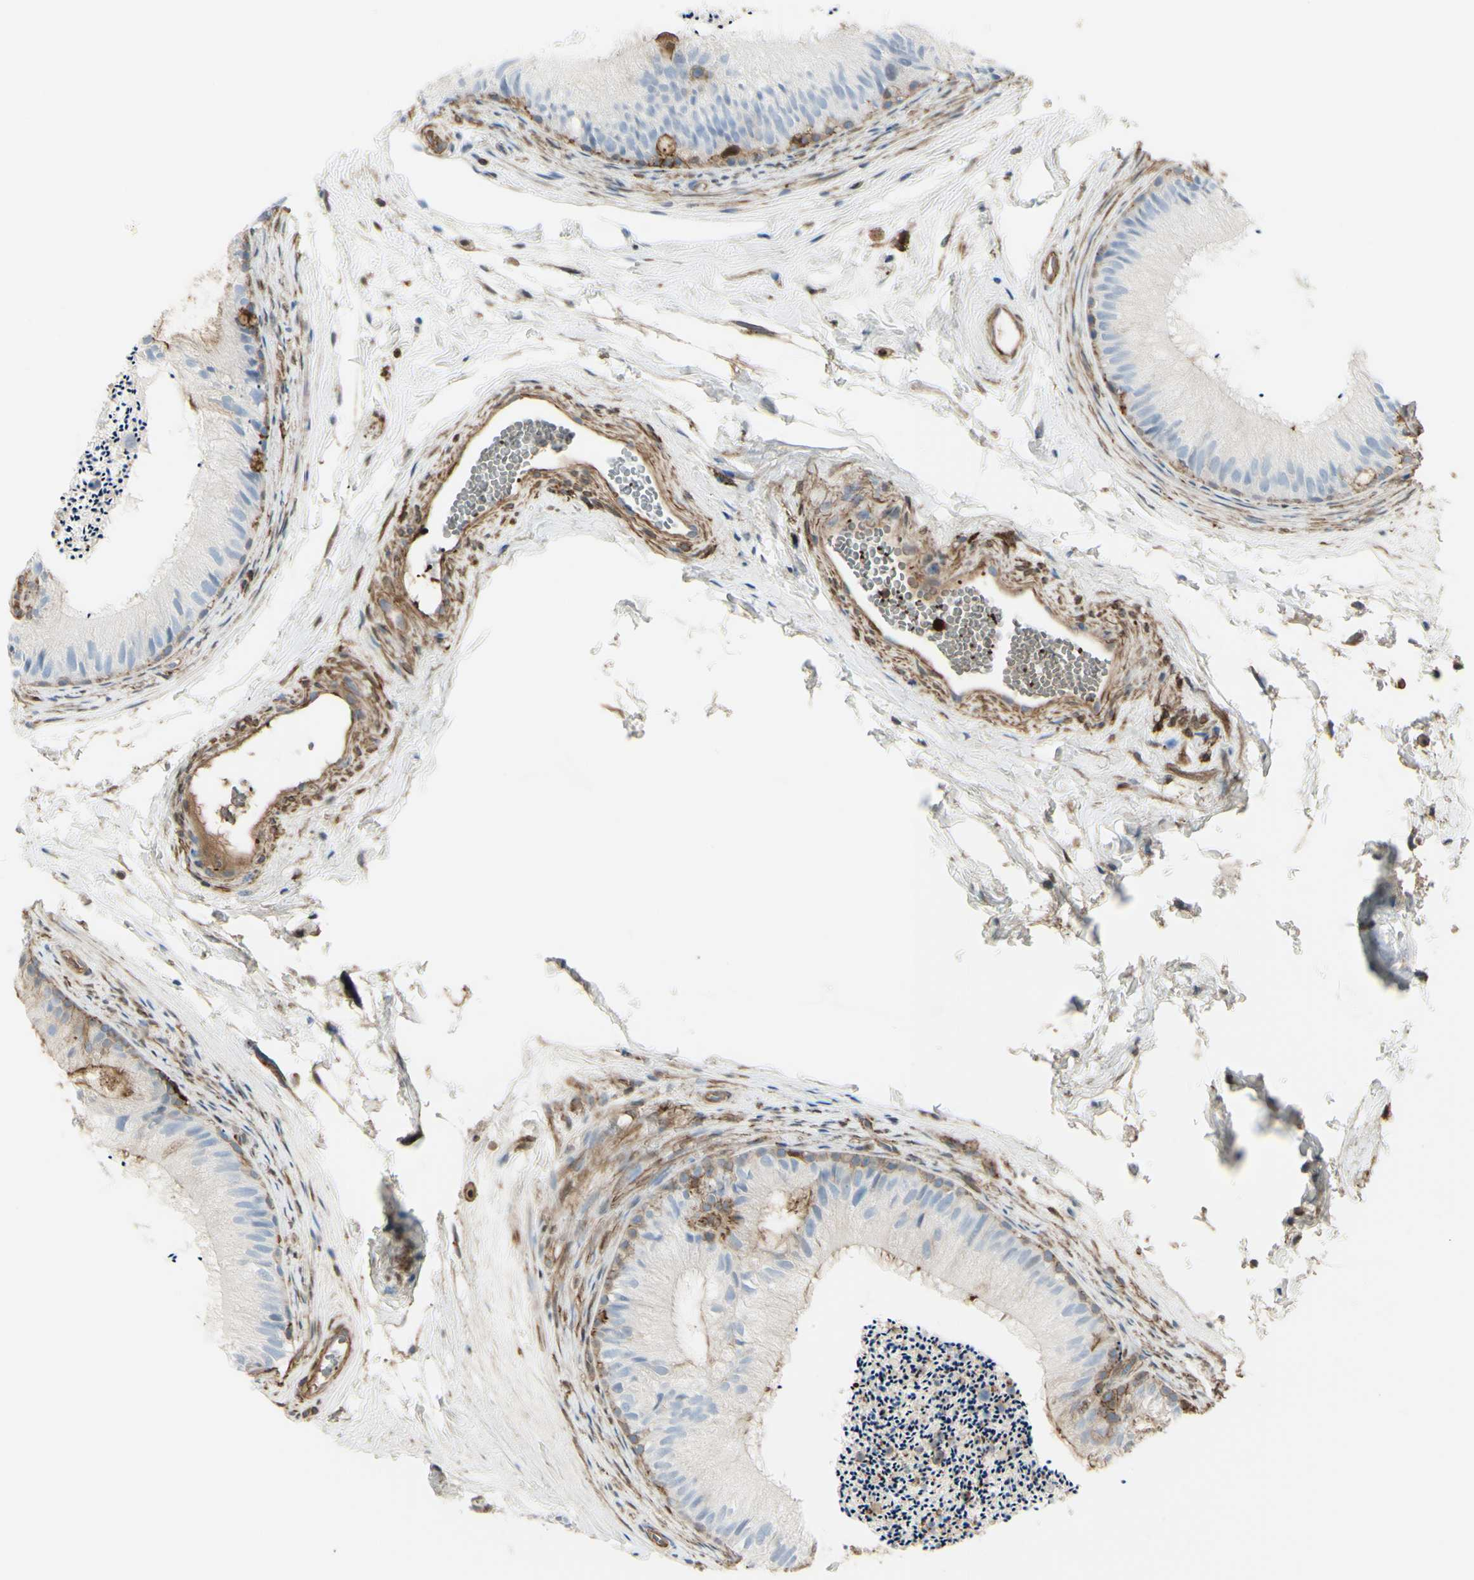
{"staining": {"intensity": "weak", "quantity": ">75%", "location": "cytoplasmic/membranous"}, "tissue": "epididymis", "cell_type": "Glandular cells", "image_type": "normal", "snomed": [{"axis": "morphology", "description": "Normal tissue, NOS"}, {"axis": "topography", "description": "Epididymis"}], "caption": "Glandular cells reveal low levels of weak cytoplasmic/membranous expression in about >75% of cells in unremarkable human epididymis. (brown staining indicates protein expression, while blue staining denotes nuclei).", "gene": "GSN", "patient": {"sex": "male", "age": 56}}